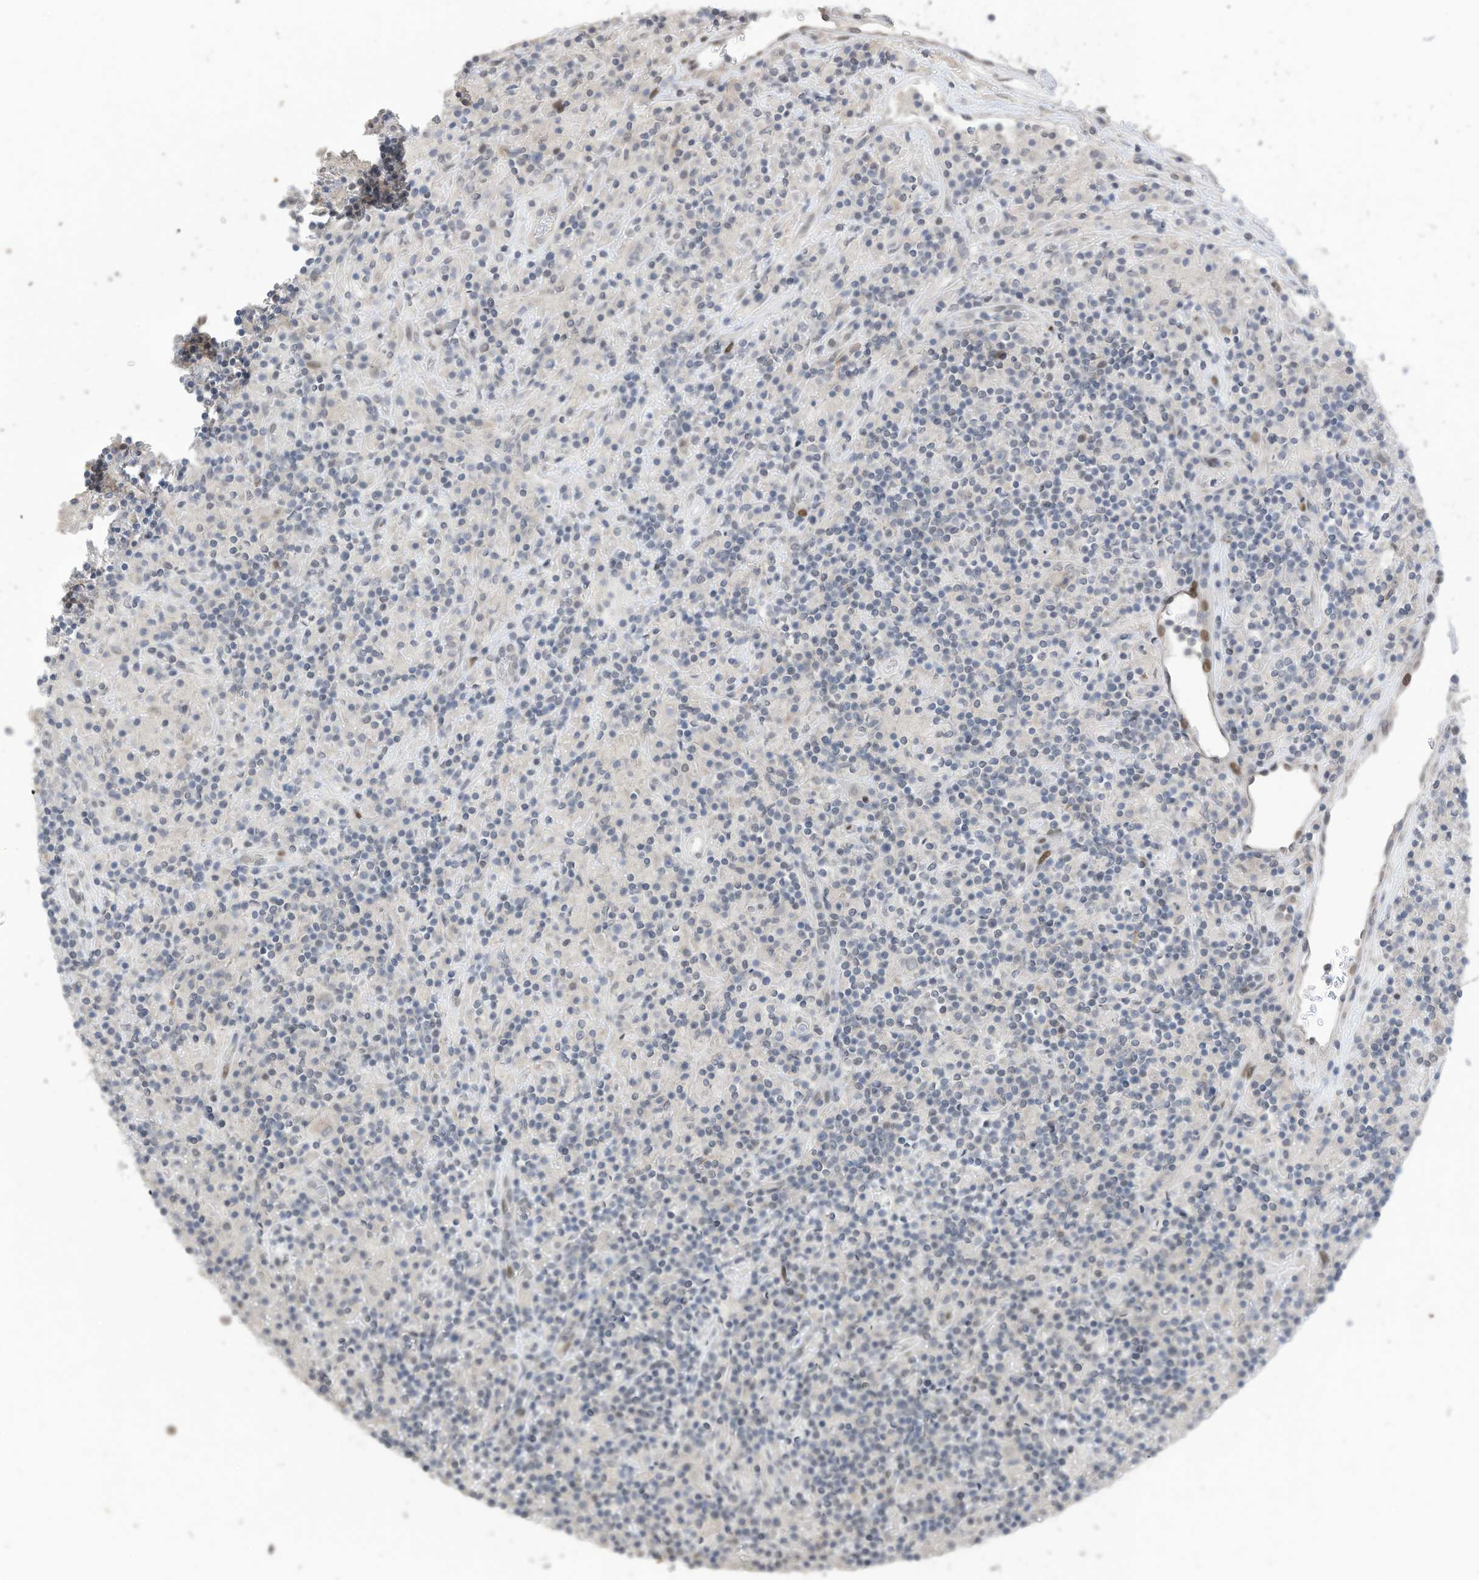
{"staining": {"intensity": "negative", "quantity": "none", "location": "none"}, "tissue": "lymphoma", "cell_type": "Tumor cells", "image_type": "cancer", "snomed": [{"axis": "morphology", "description": "Hodgkin's disease, NOS"}, {"axis": "topography", "description": "Lymph node"}], "caption": "DAB immunohistochemical staining of lymphoma shows no significant staining in tumor cells.", "gene": "RABL3", "patient": {"sex": "male", "age": 70}}